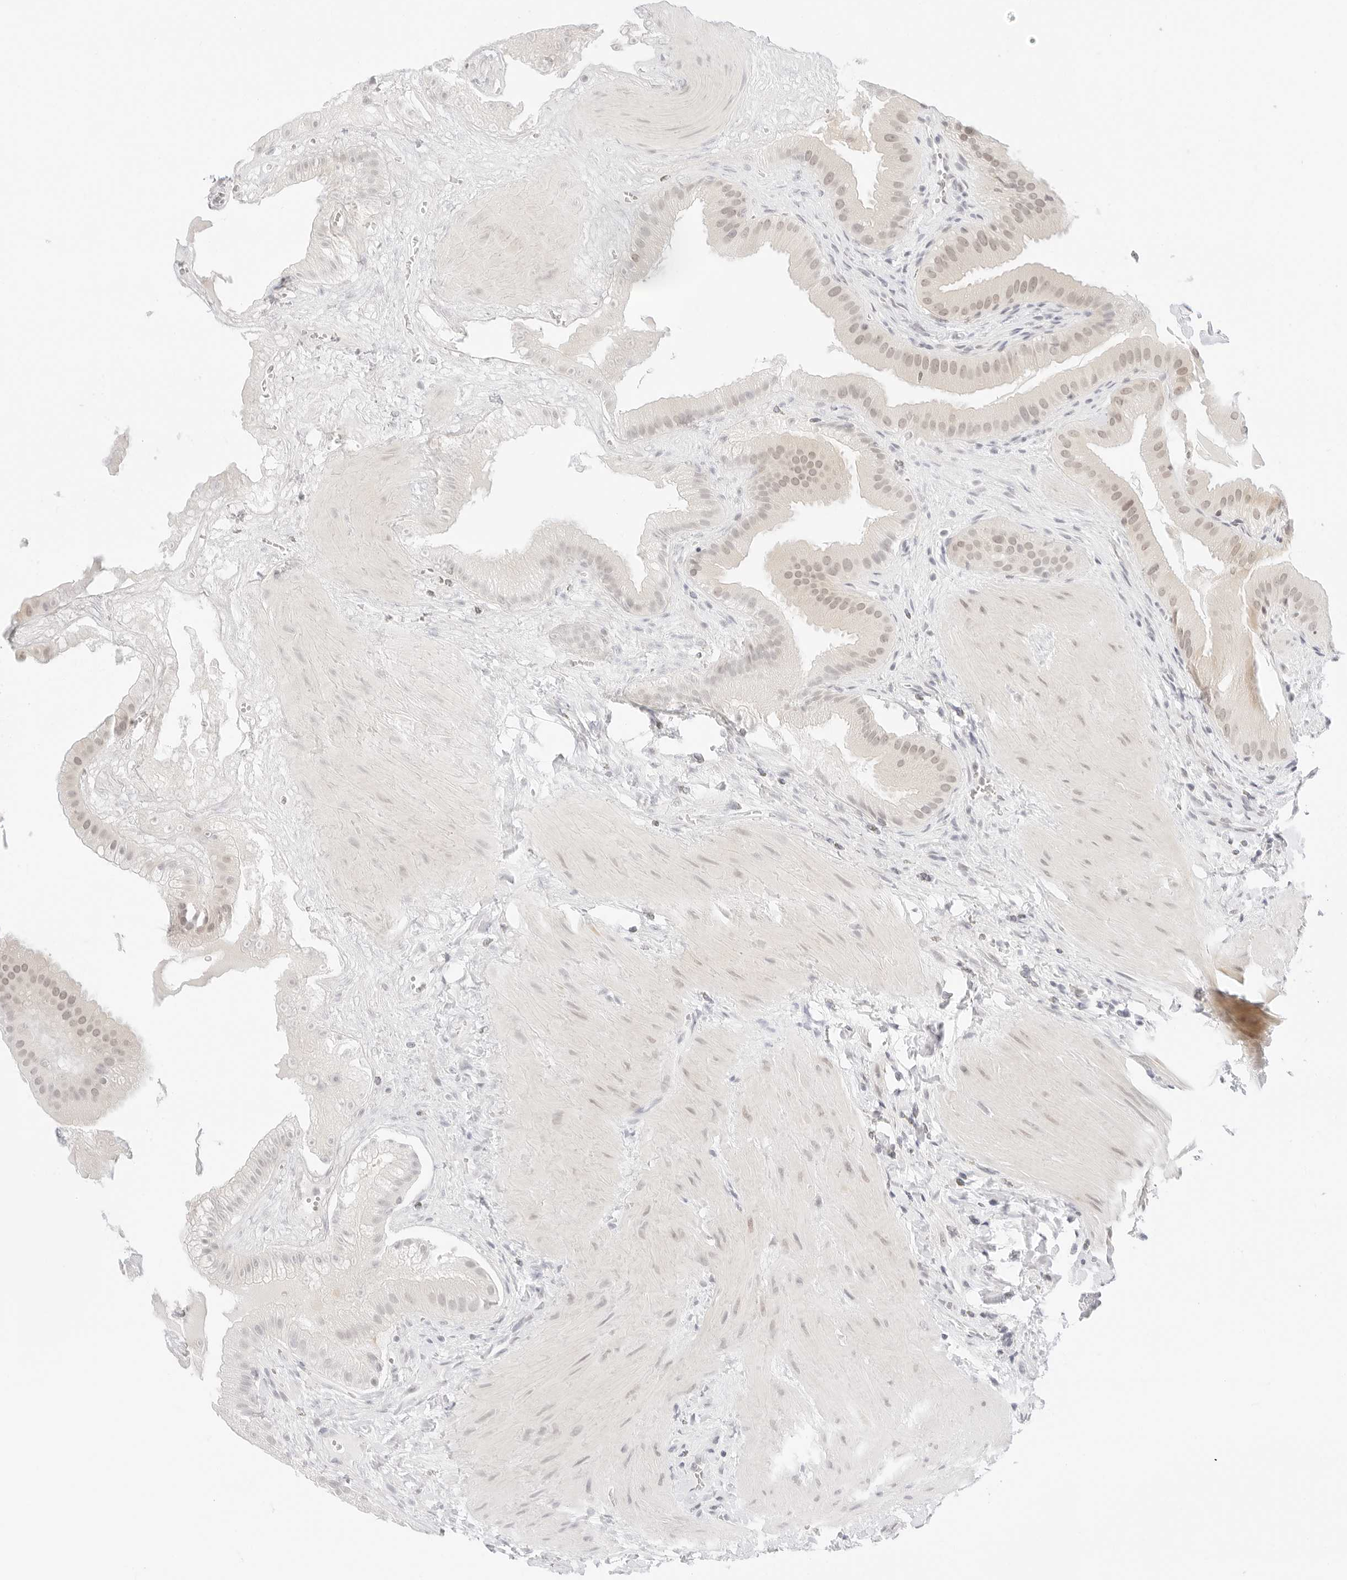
{"staining": {"intensity": "weak", "quantity": "25%-75%", "location": "cytoplasmic/membranous,nuclear"}, "tissue": "gallbladder", "cell_type": "Glandular cells", "image_type": "normal", "snomed": [{"axis": "morphology", "description": "Normal tissue, NOS"}, {"axis": "topography", "description": "Gallbladder"}], "caption": "Immunohistochemistry (DAB) staining of benign human gallbladder shows weak cytoplasmic/membranous,nuclear protein expression in about 25%-75% of glandular cells.", "gene": "POLR3C", "patient": {"sex": "male", "age": 55}}